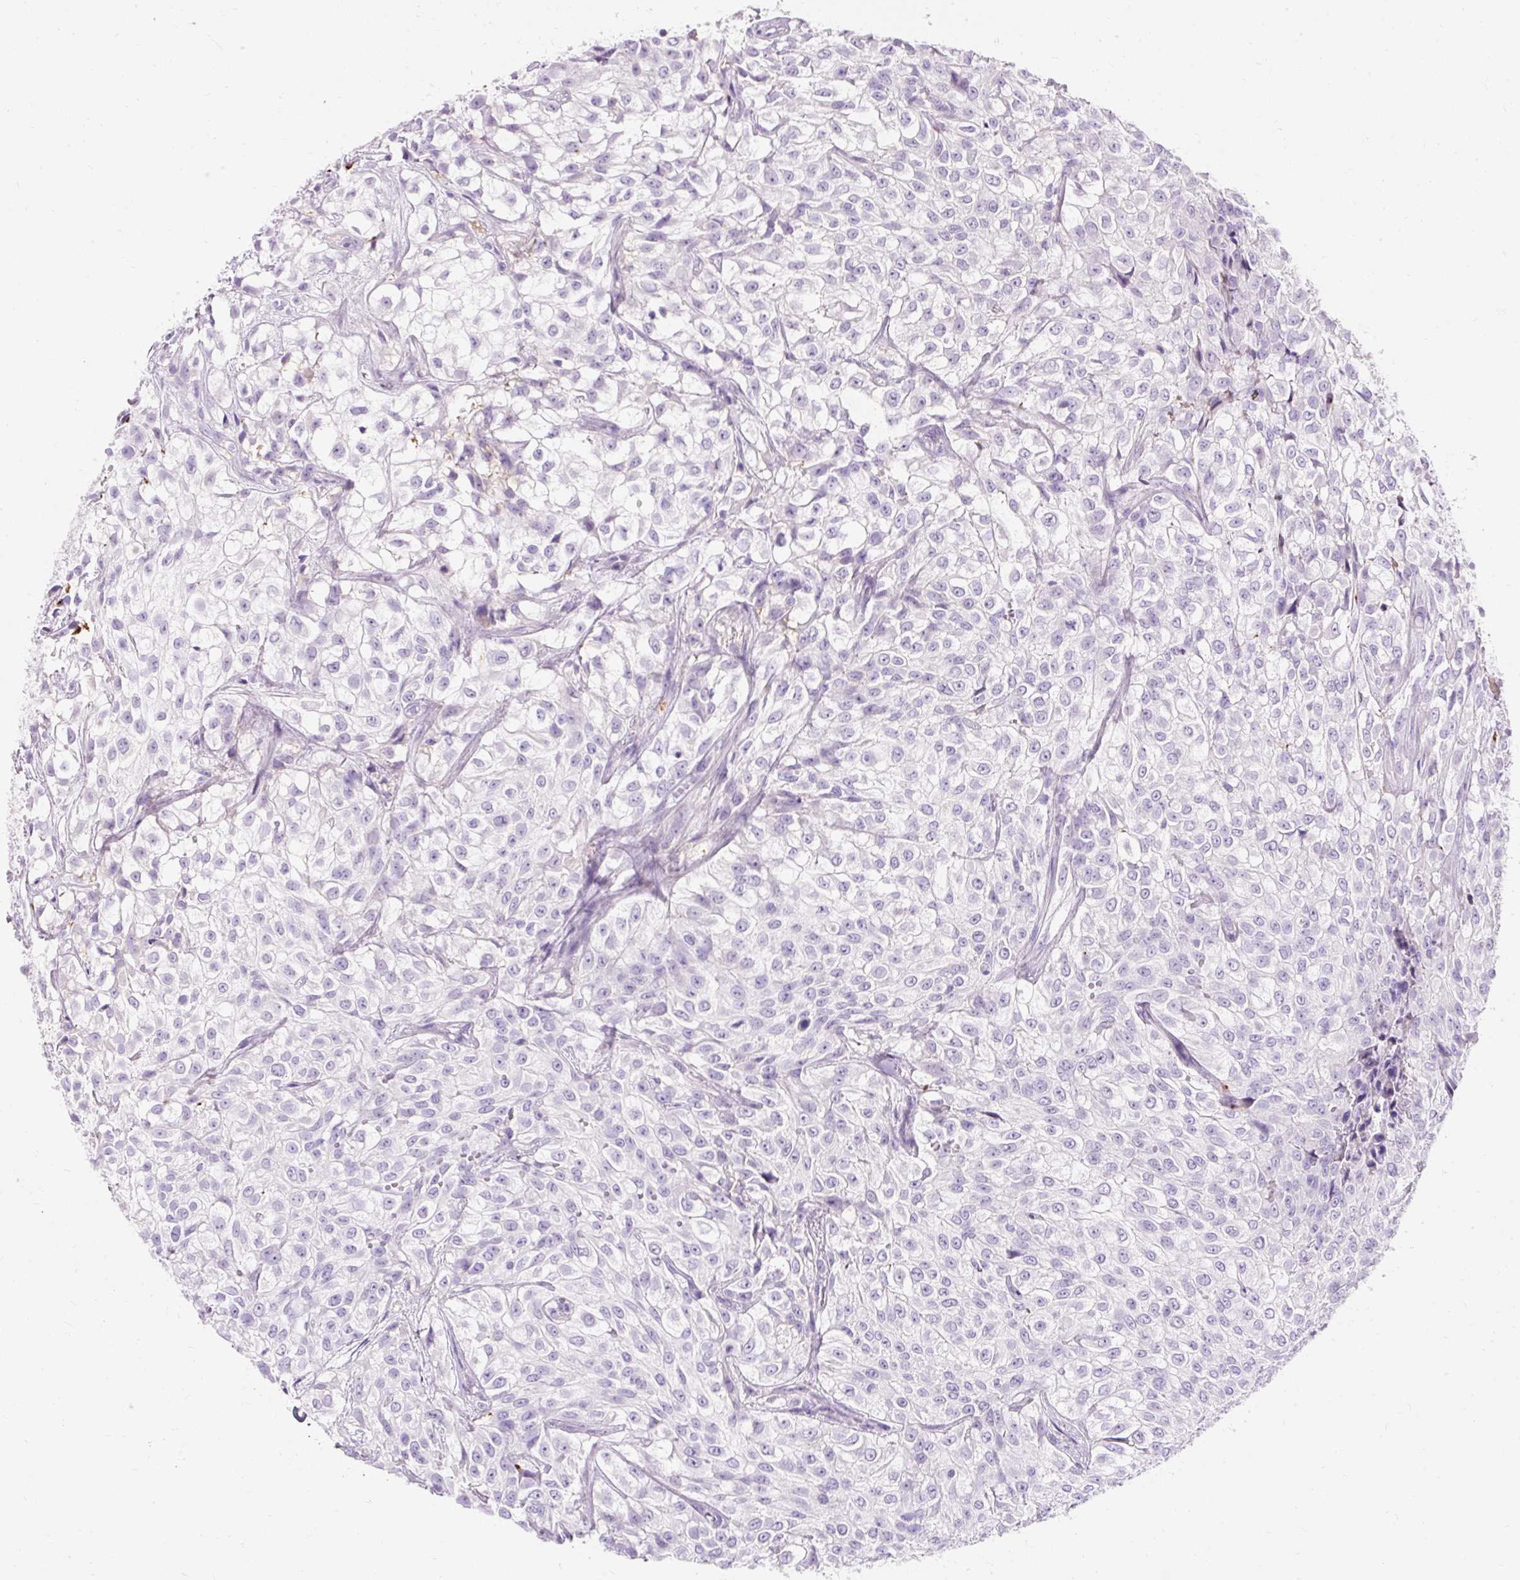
{"staining": {"intensity": "negative", "quantity": "none", "location": "none"}, "tissue": "urothelial cancer", "cell_type": "Tumor cells", "image_type": "cancer", "snomed": [{"axis": "morphology", "description": "Urothelial carcinoma, High grade"}, {"axis": "topography", "description": "Urinary bladder"}], "caption": "Protein analysis of urothelial carcinoma (high-grade) shows no significant staining in tumor cells.", "gene": "CLDN25", "patient": {"sex": "male", "age": 56}}